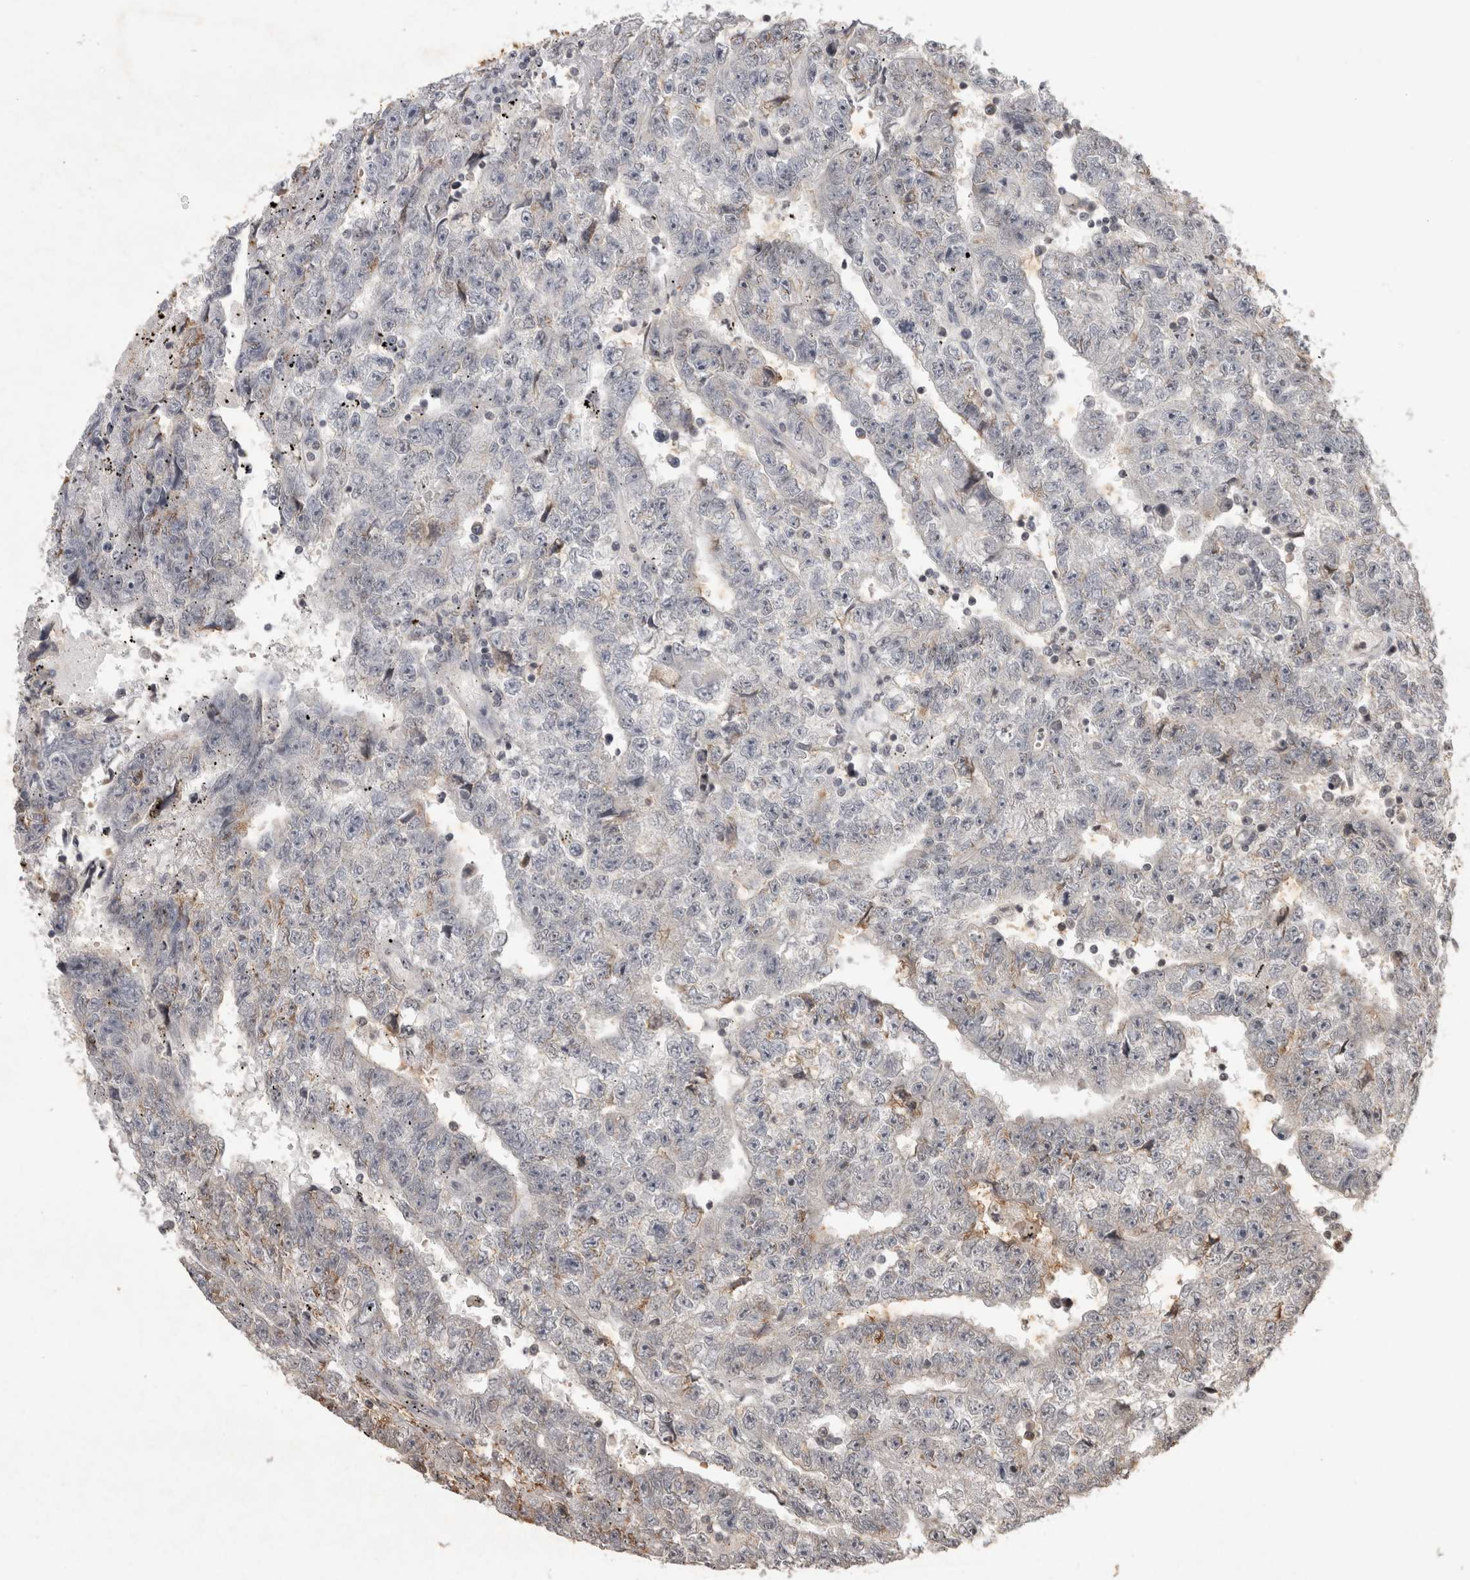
{"staining": {"intensity": "negative", "quantity": "none", "location": "none"}, "tissue": "testis cancer", "cell_type": "Tumor cells", "image_type": "cancer", "snomed": [{"axis": "morphology", "description": "Carcinoma, Embryonal, NOS"}, {"axis": "topography", "description": "Testis"}], "caption": "Tumor cells are negative for protein expression in human testis cancer (embryonal carcinoma).", "gene": "HRK", "patient": {"sex": "male", "age": 25}}